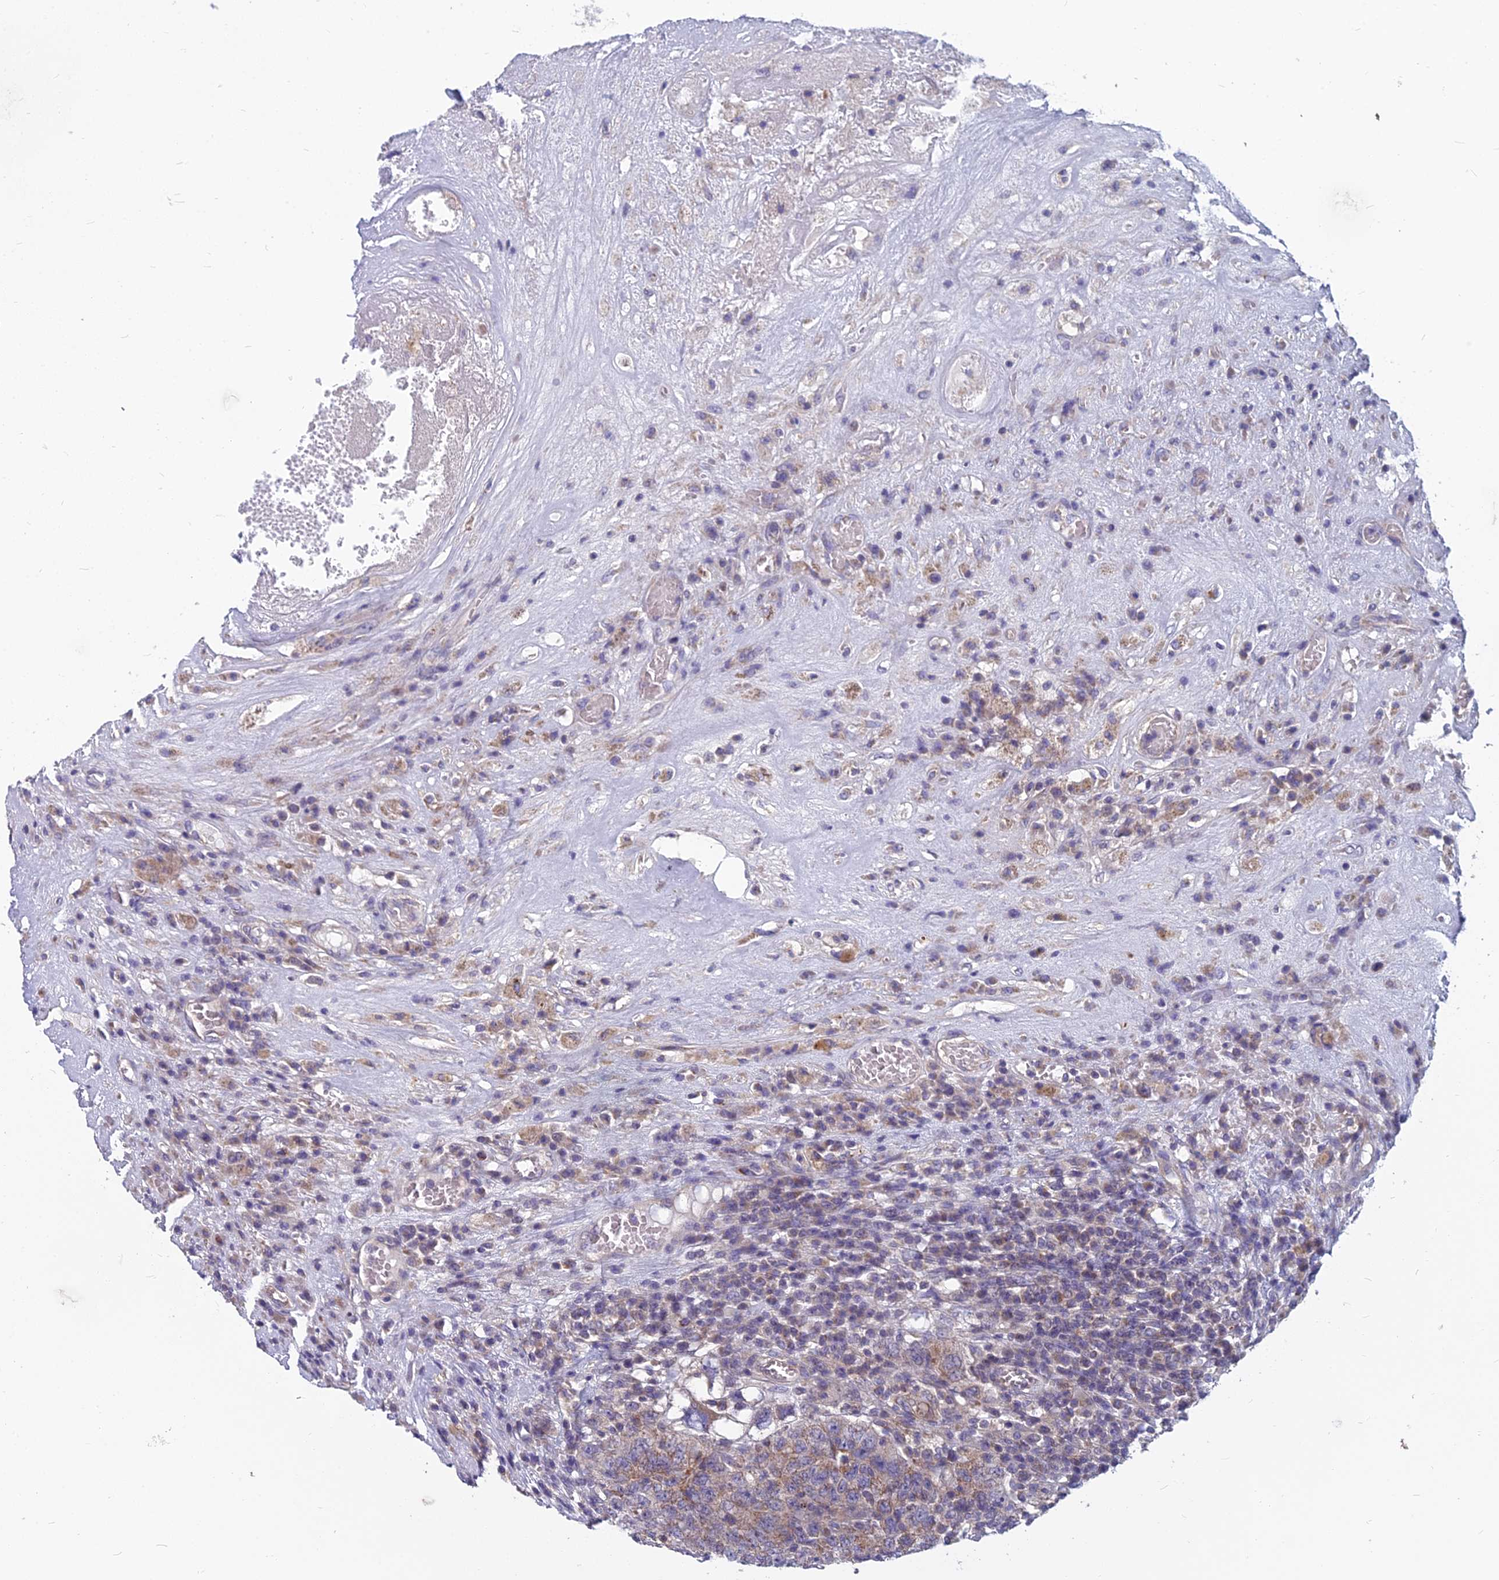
{"staining": {"intensity": "moderate", "quantity": "<25%", "location": "cytoplasmic/membranous"}, "tissue": "testis cancer", "cell_type": "Tumor cells", "image_type": "cancer", "snomed": [{"axis": "morphology", "description": "Carcinoma, Embryonal, NOS"}, {"axis": "topography", "description": "Testis"}], "caption": "A low amount of moderate cytoplasmic/membranous positivity is present in about <25% of tumor cells in testis cancer (embryonal carcinoma) tissue. The staining was performed using DAB (3,3'-diaminobenzidine) to visualize the protein expression in brown, while the nuclei were stained in blue with hematoxylin (Magnification: 20x).", "gene": "COX20", "patient": {"sex": "male", "age": 26}}